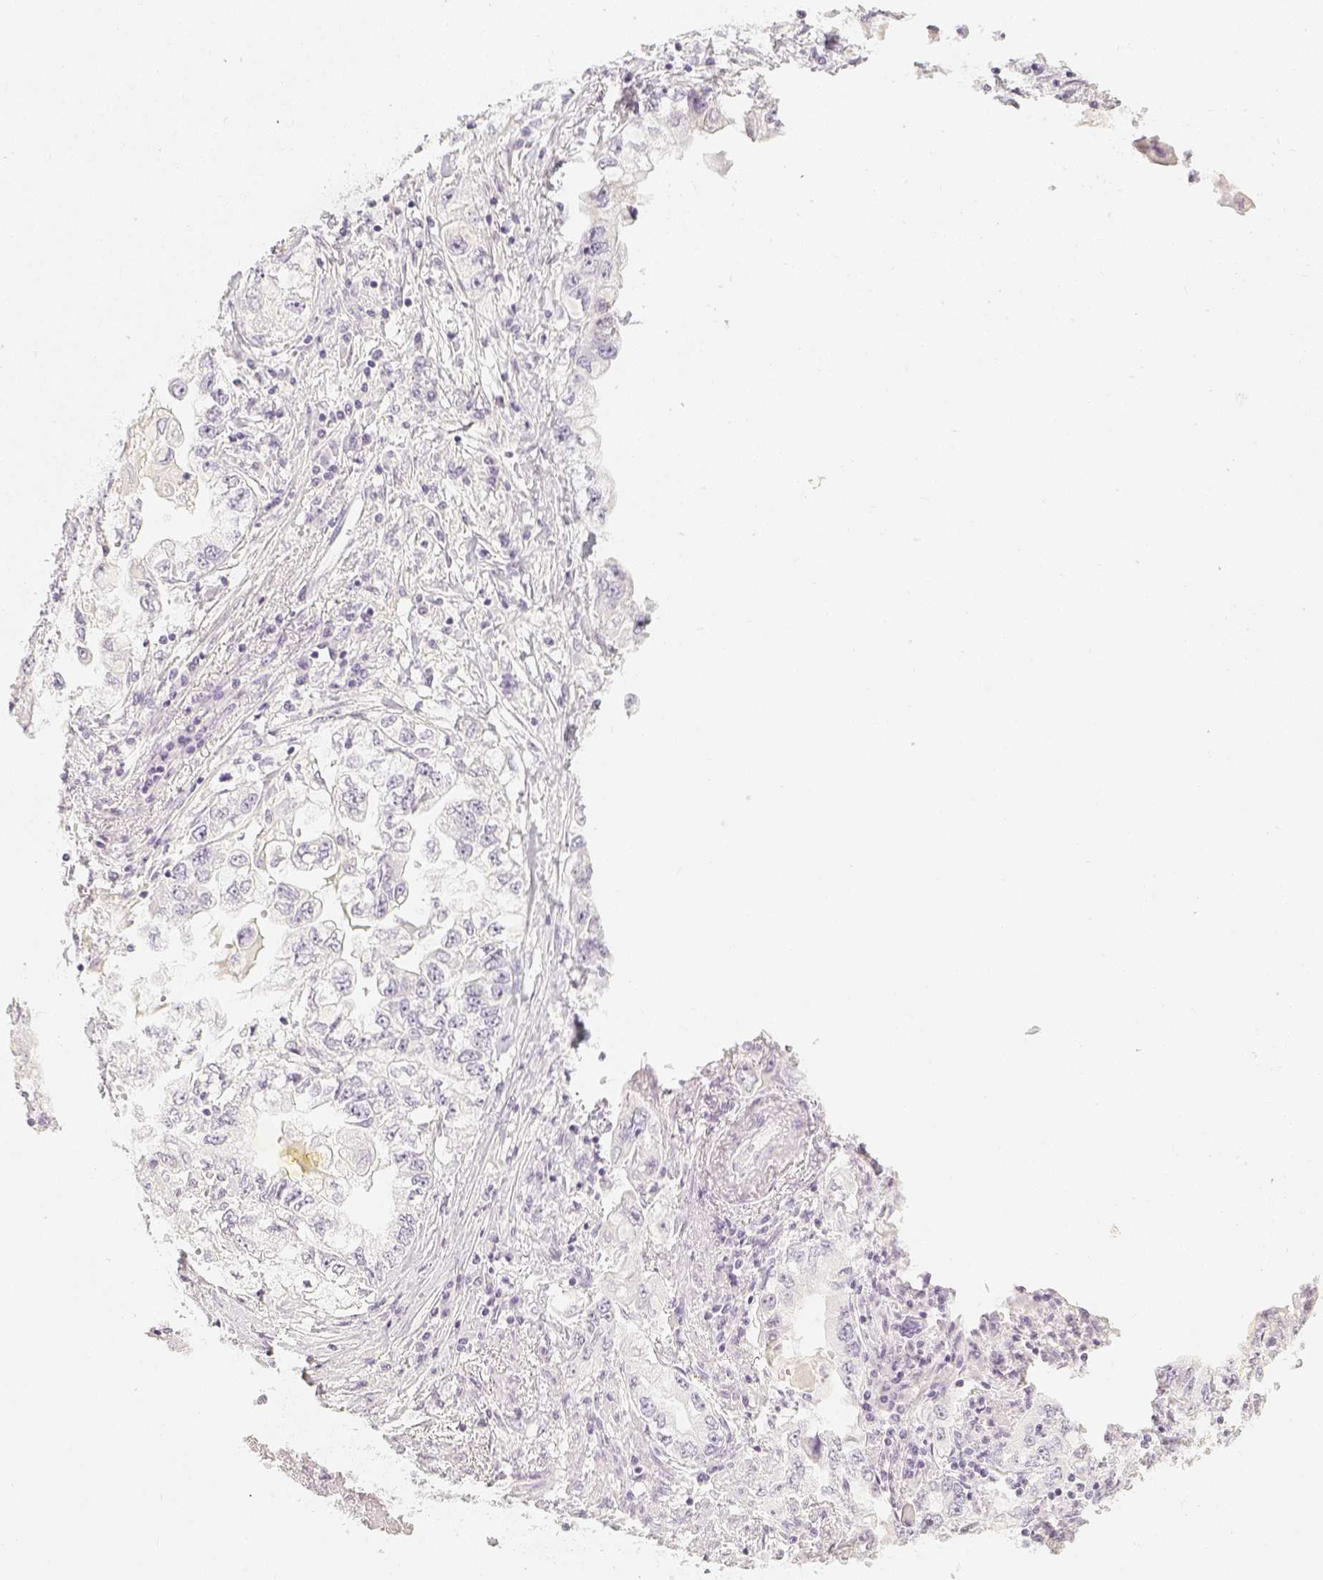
{"staining": {"intensity": "negative", "quantity": "none", "location": "none"}, "tissue": "stomach cancer", "cell_type": "Tumor cells", "image_type": "cancer", "snomed": [{"axis": "morphology", "description": "Adenocarcinoma, NOS"}, {"axis": "topography", "description": "Stomach, lower"}], "caption": "Adenocarcinoma (stomach) stained for a protein using IHC demonstrates no positivity tumor cells.", "gene": "SLC18A1", "patient": {"sex": "female", "age": 93}}